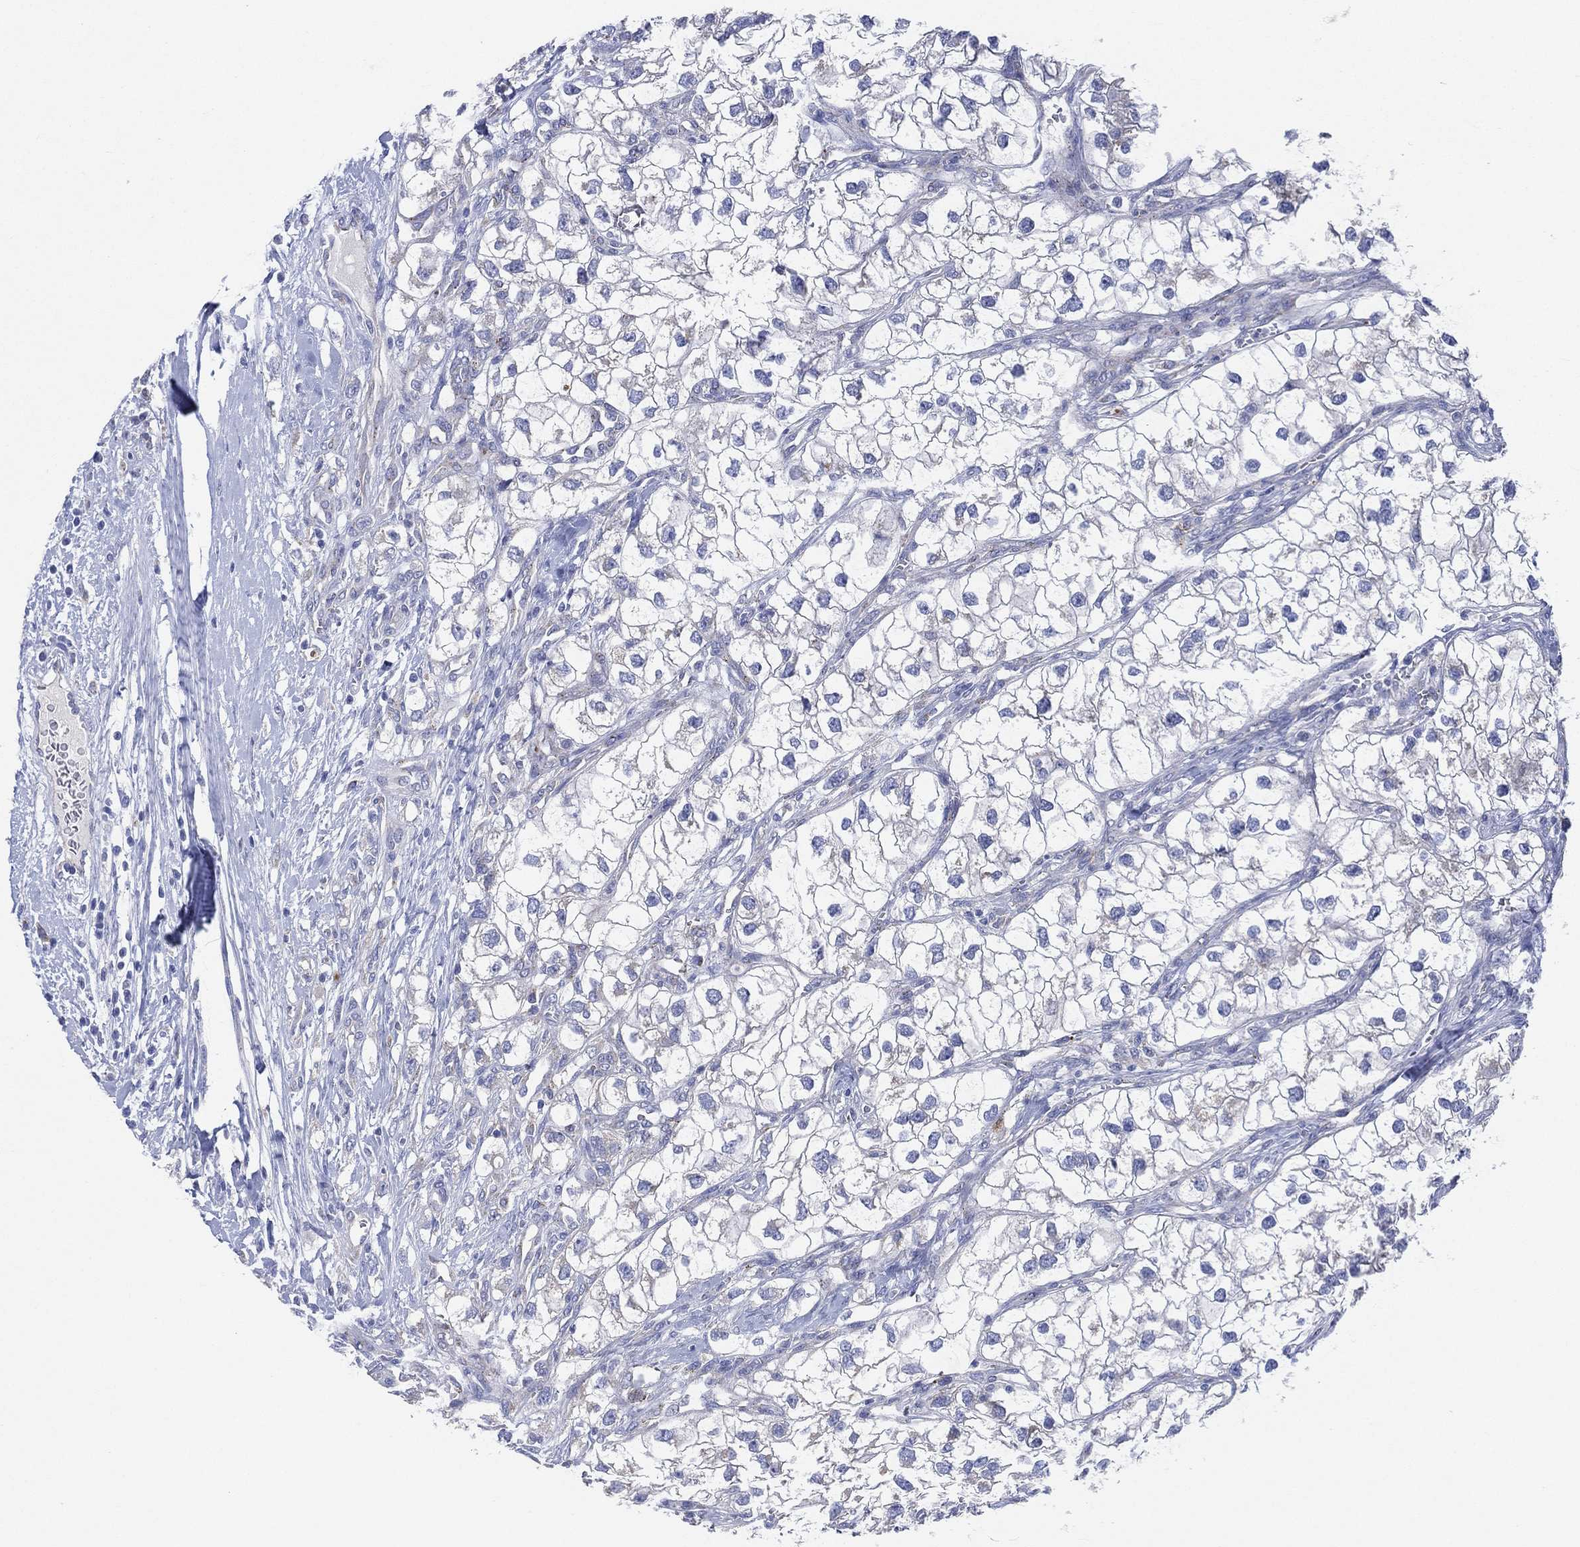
{"staining": {"intensity": "negative", "quantity": "none", "location": "none"}, "tissue": "renal cancer", "cell_type": "Tumor cells", "image_type": "cancer", "snomed": [{"axis": "morphology", "description": "Adenocarcinoma, NOS"}, {"axis": "topography", "description": "Kidney"}], "caption": "Immunohistochemistry (IHC) of renal cancer (adenocarcinoma) demonstrates no staining in tumor cells.", "gene": "GALNS", "patient": {"sex": "male", "age": 59}}